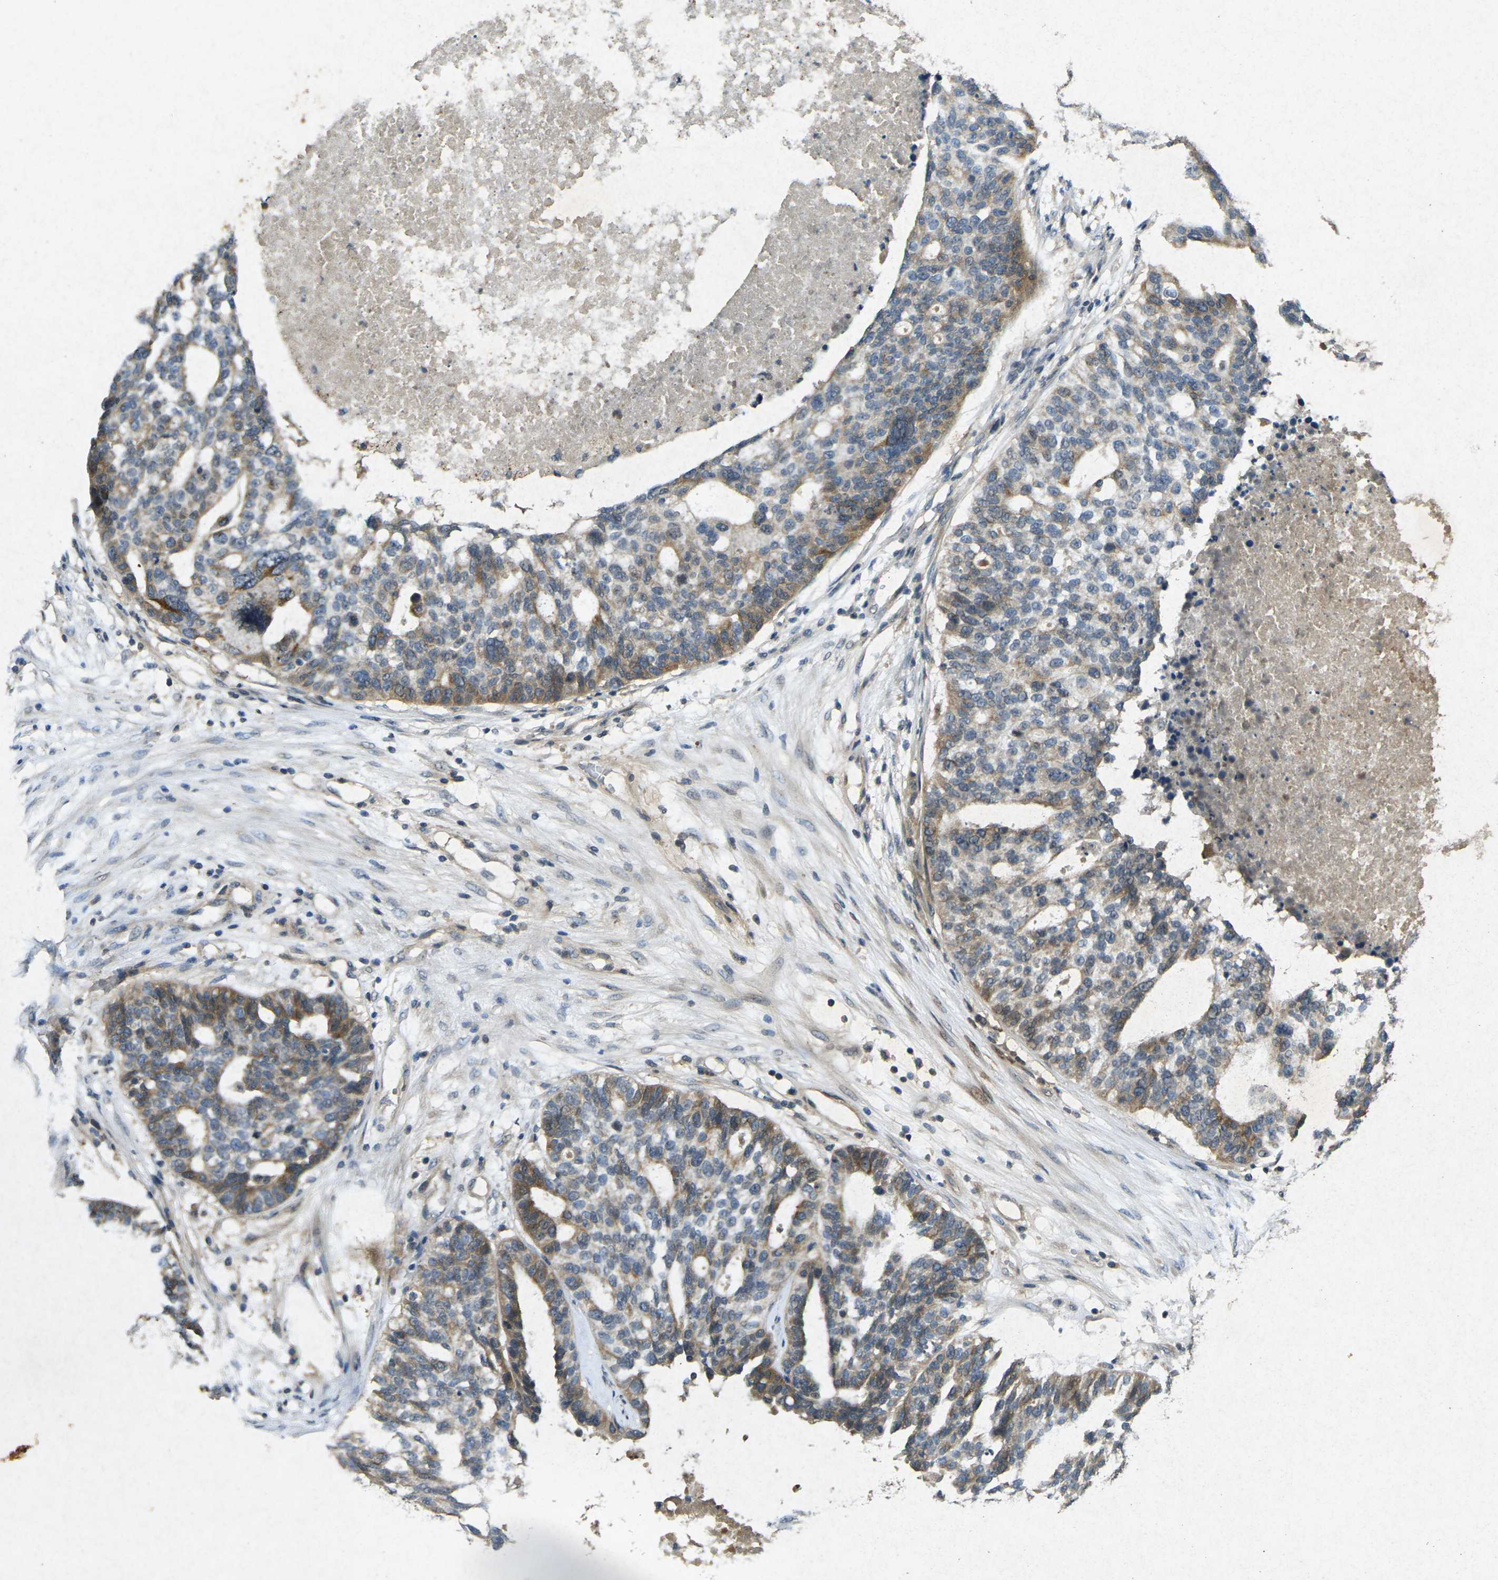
{"staining": {"intensity": "moderate", "quantity": "25%-75%", "location": "cytoplasmic/membranous"}, "tissue": "ovarian cancer", "cell_type": "Tumor cells", "image_type": "cancer", "snomed": [{"axis": "morphology", "description": "Cystadenocarcinoma, serous, NOS"}, {"axis": "topography", "description": "Ovary"}], "caption": "This micrograph exhibits ovarian cancer (serous cystadenocarcinoma) stained with immunohistochemistry (IHC) to label a protein in brown. The cytoplasmic/membranous of tumor cells show moderate positivity for the protein. Nuclei are counter-stained blue.", "gene": "RGMA", "patient": {"sex": "female", "age": 59}}